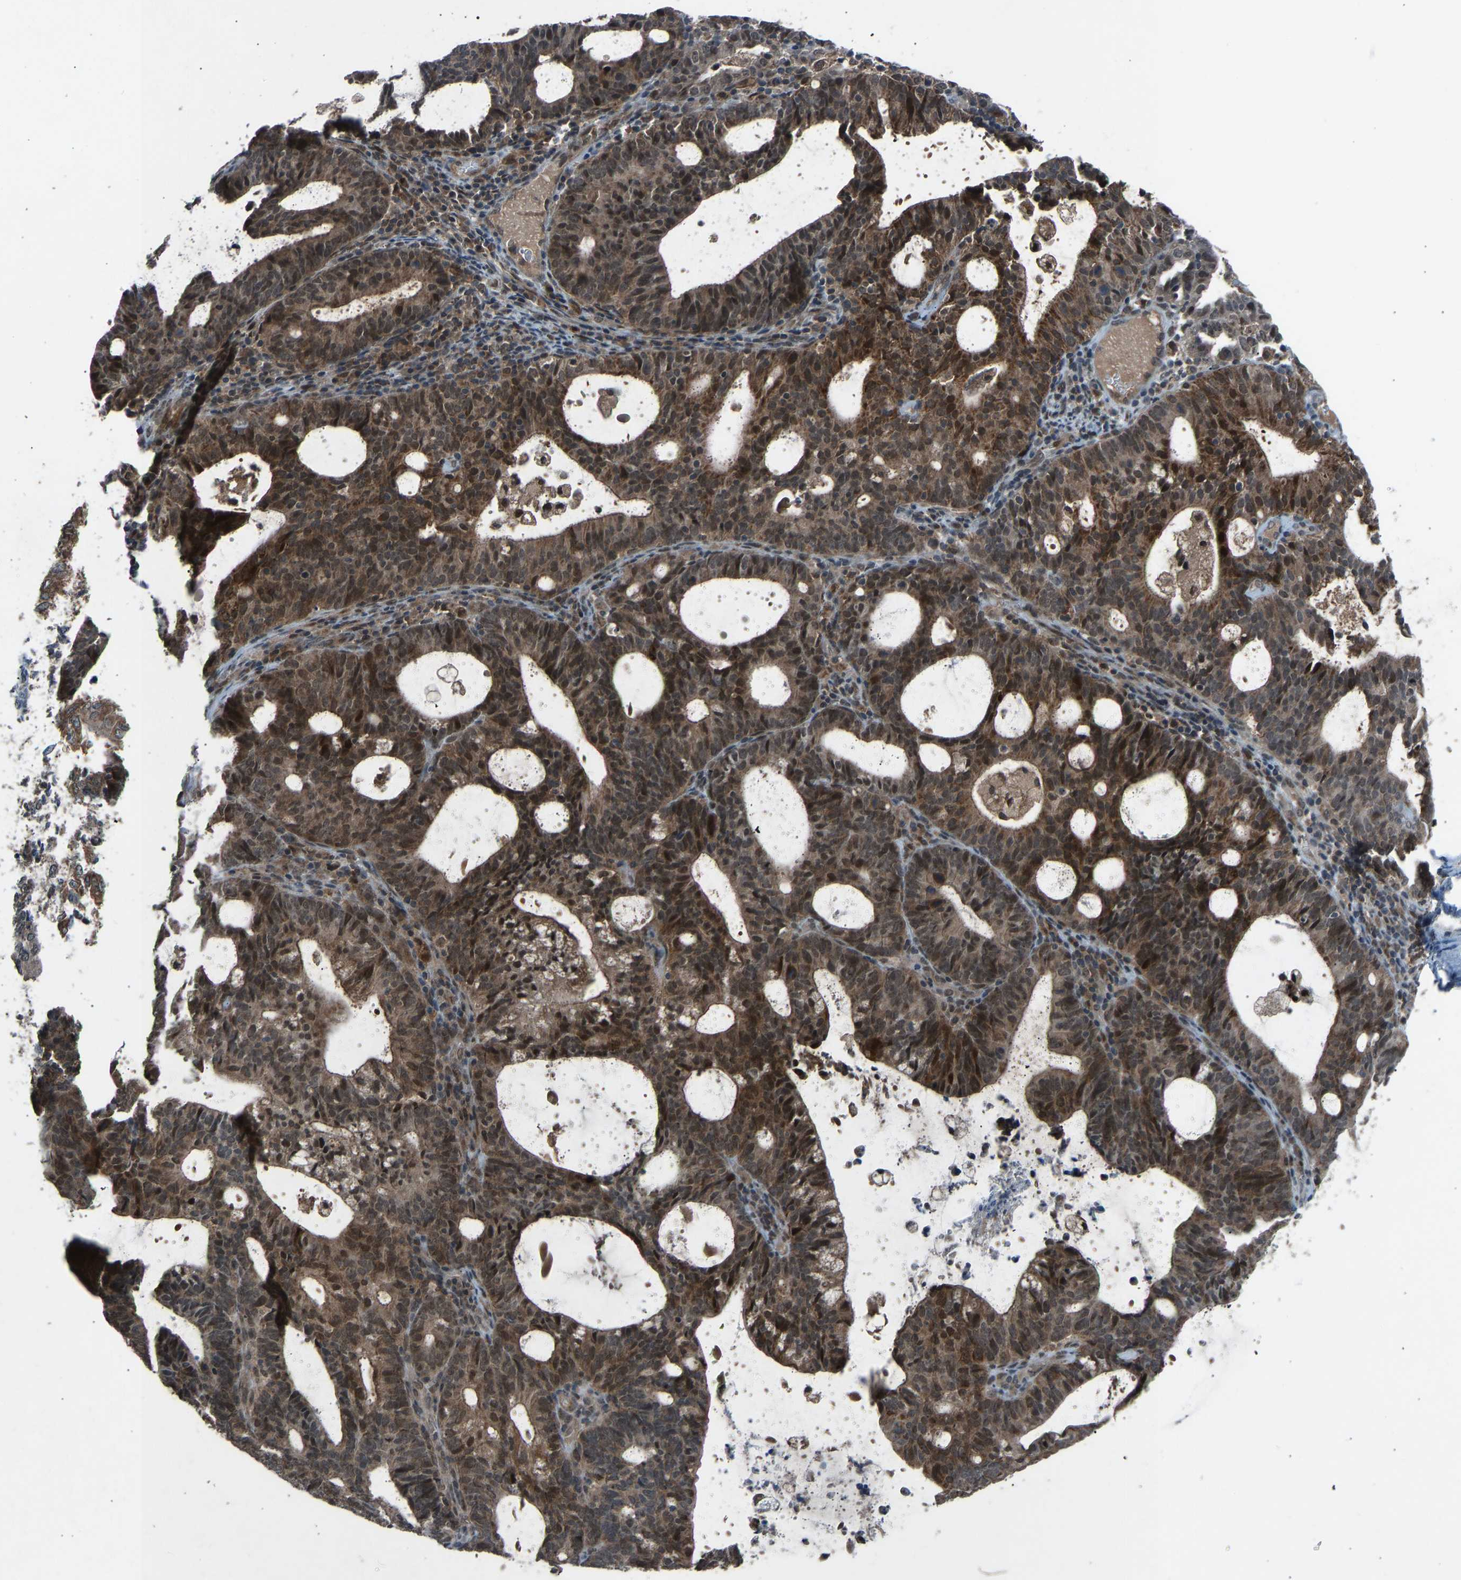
{"staining": {"intensity": "moderate", "quantity": ">75%", "location": "cytoplasmic/membranous,nuclear"}, "tissue": "endometrial cancer", "cell_type": "Tumor cells", "image_type": "cancer", "snomed": [{"axis": "morphology", "description": "Adenocarcinoma, NOS"}, {"axis": "topography", "description": "Uterus"}], "caption": "Immunohistochemical staining of human endometrial adenocarcinoma demonstrates moderate cytoplasmic/membranous and nuclear protein positivity in about >75% of tumor cells.", "gene": "SLC43A1", "patient": {"sex": "female", "age": 83}}